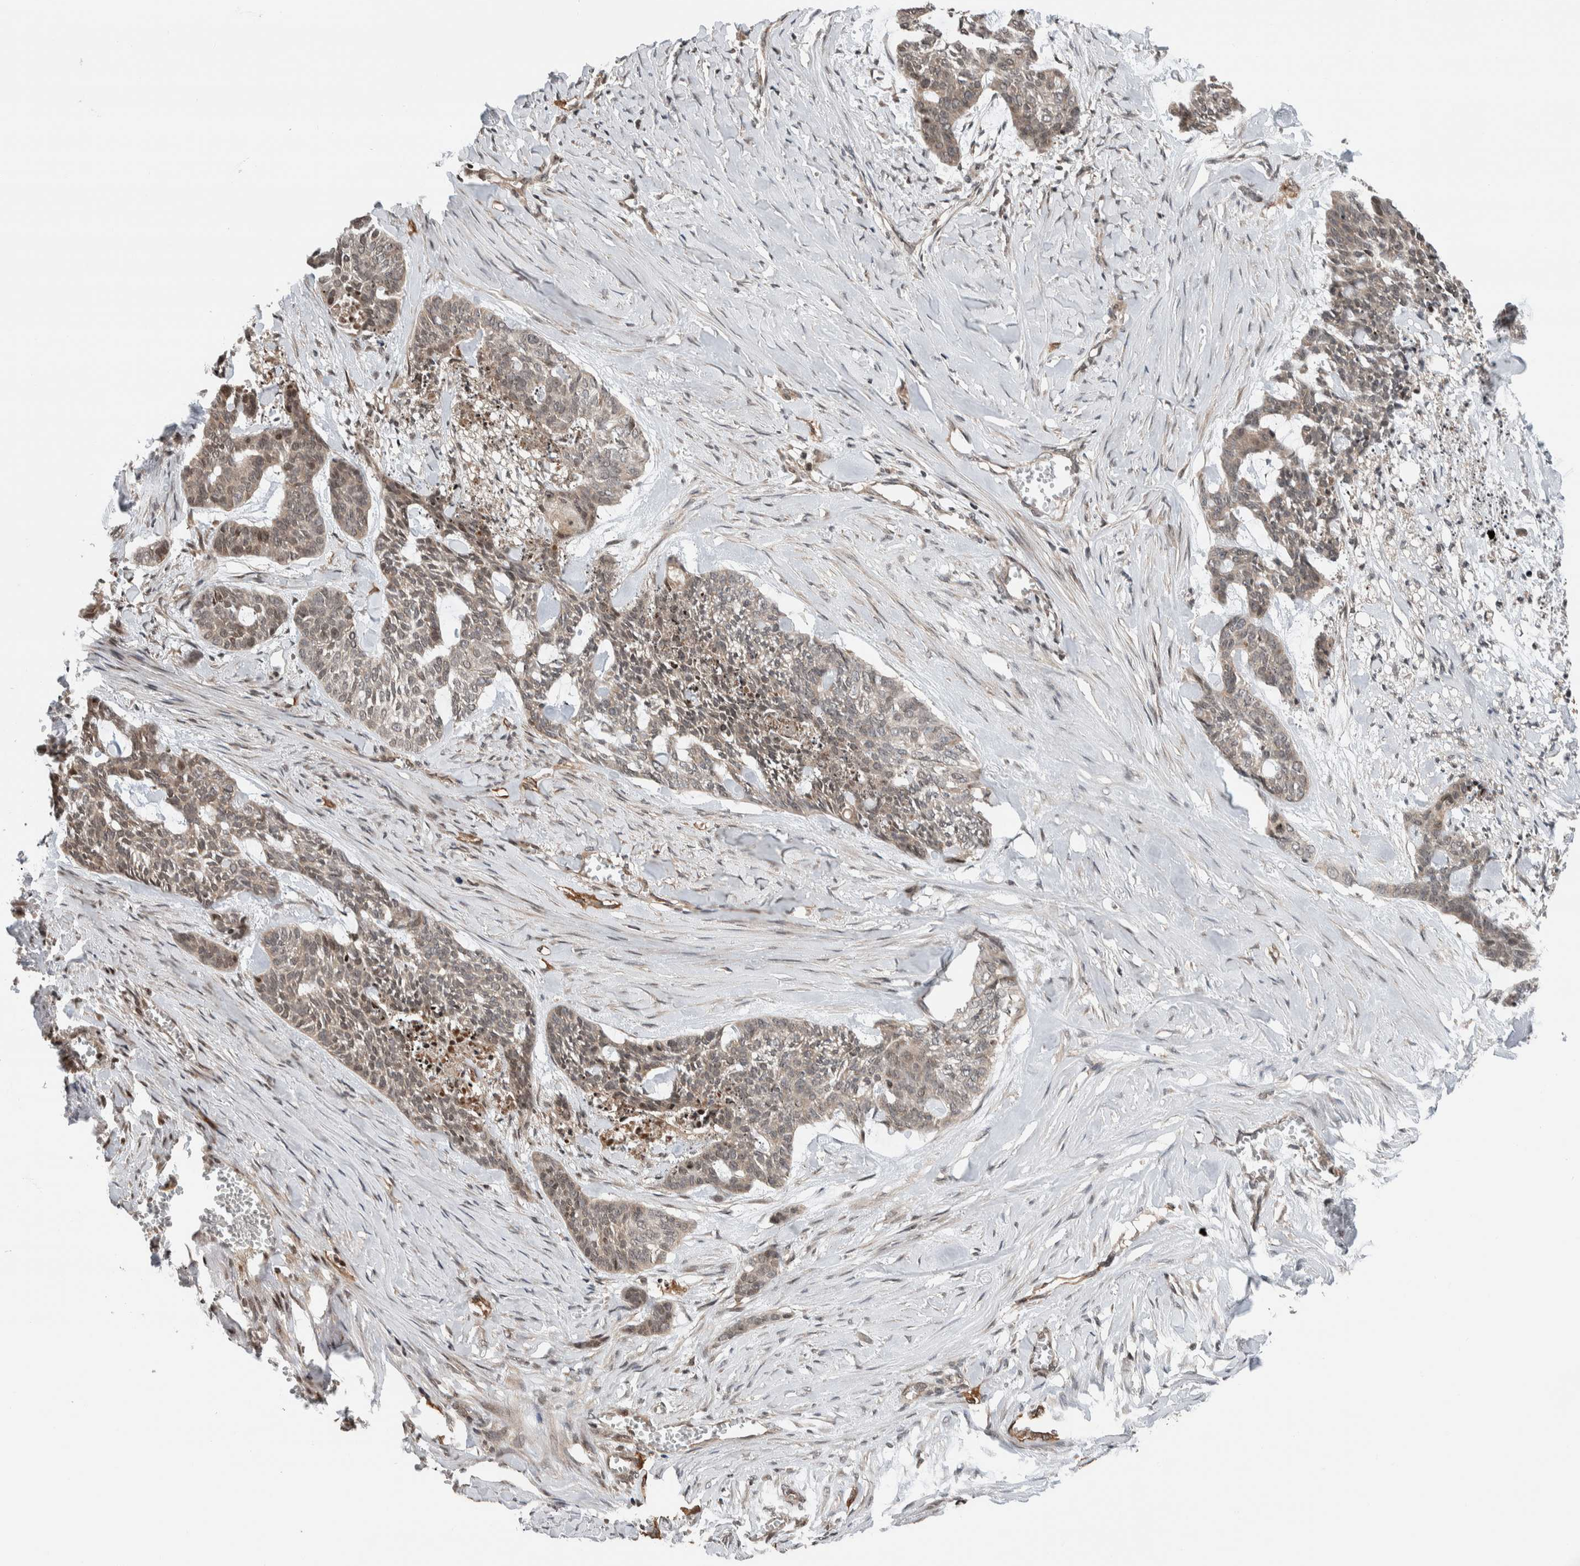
{"staining": {"intensity": "weak", "quantity": "25%-75%", "location": "cytoplasmic/membranous"}, "tissue": "skin cancer", "cell_type": "Tumor cells", "image_type": "cancer", "snomed": [{"axis": "morphology", "description": "Basal cell carcinoma"}, {"axis": "topography", "description": "Skin"}], "caption": "A histopathology image showing weak cytoplasmic/membranous staining in approximately 25%-75% of tumor cells in skin cancer, as visualized by brown immunohistochemical staining.", "gene": "NPLOC4", "patient": {"sex": "female", "age": 64}}